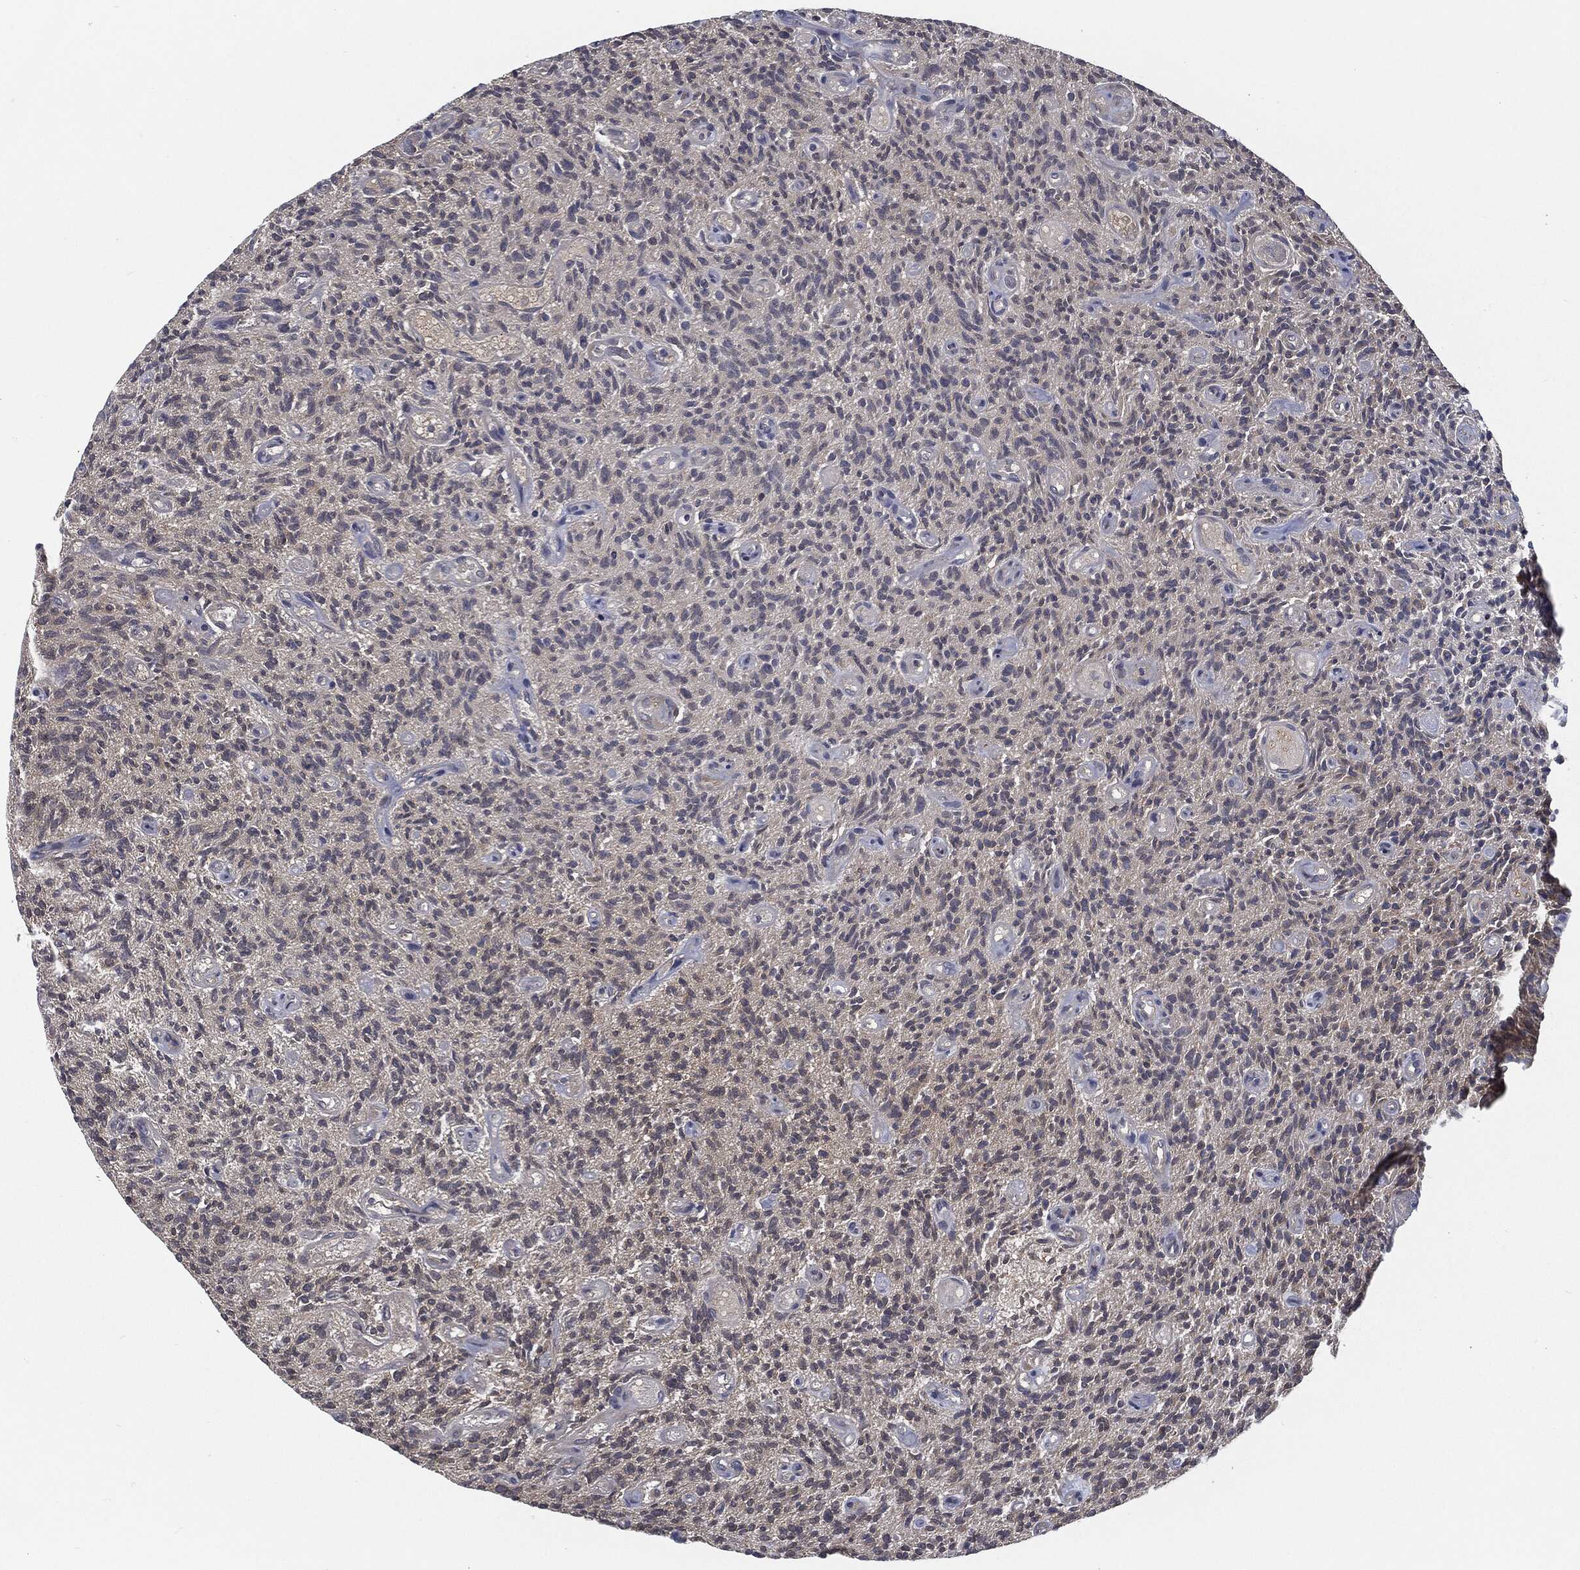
{"staining": {"intensity": "moderate", "quantity": "<25%", "location": "cytoplasmic/membranous"}, "tissue": "glioma", "cell_type": "Tumor cells", "image_type": "cancer", "snomed": [{"axis": "morphology", "description": "Glioma, malignant, High grade"}, {"axis": "topography", "description": "Brain"}], "caption": "The immunohistochemical stain highlights moderate cytoplasmic/membranous staining in tumor cells of high-grade glioma (malignant) tissue. (brown staining indicates protein expression, while blue staining denotes nuclei).", "gene": "PRDX4", "patient": {"sex": "male", "age": 64}}